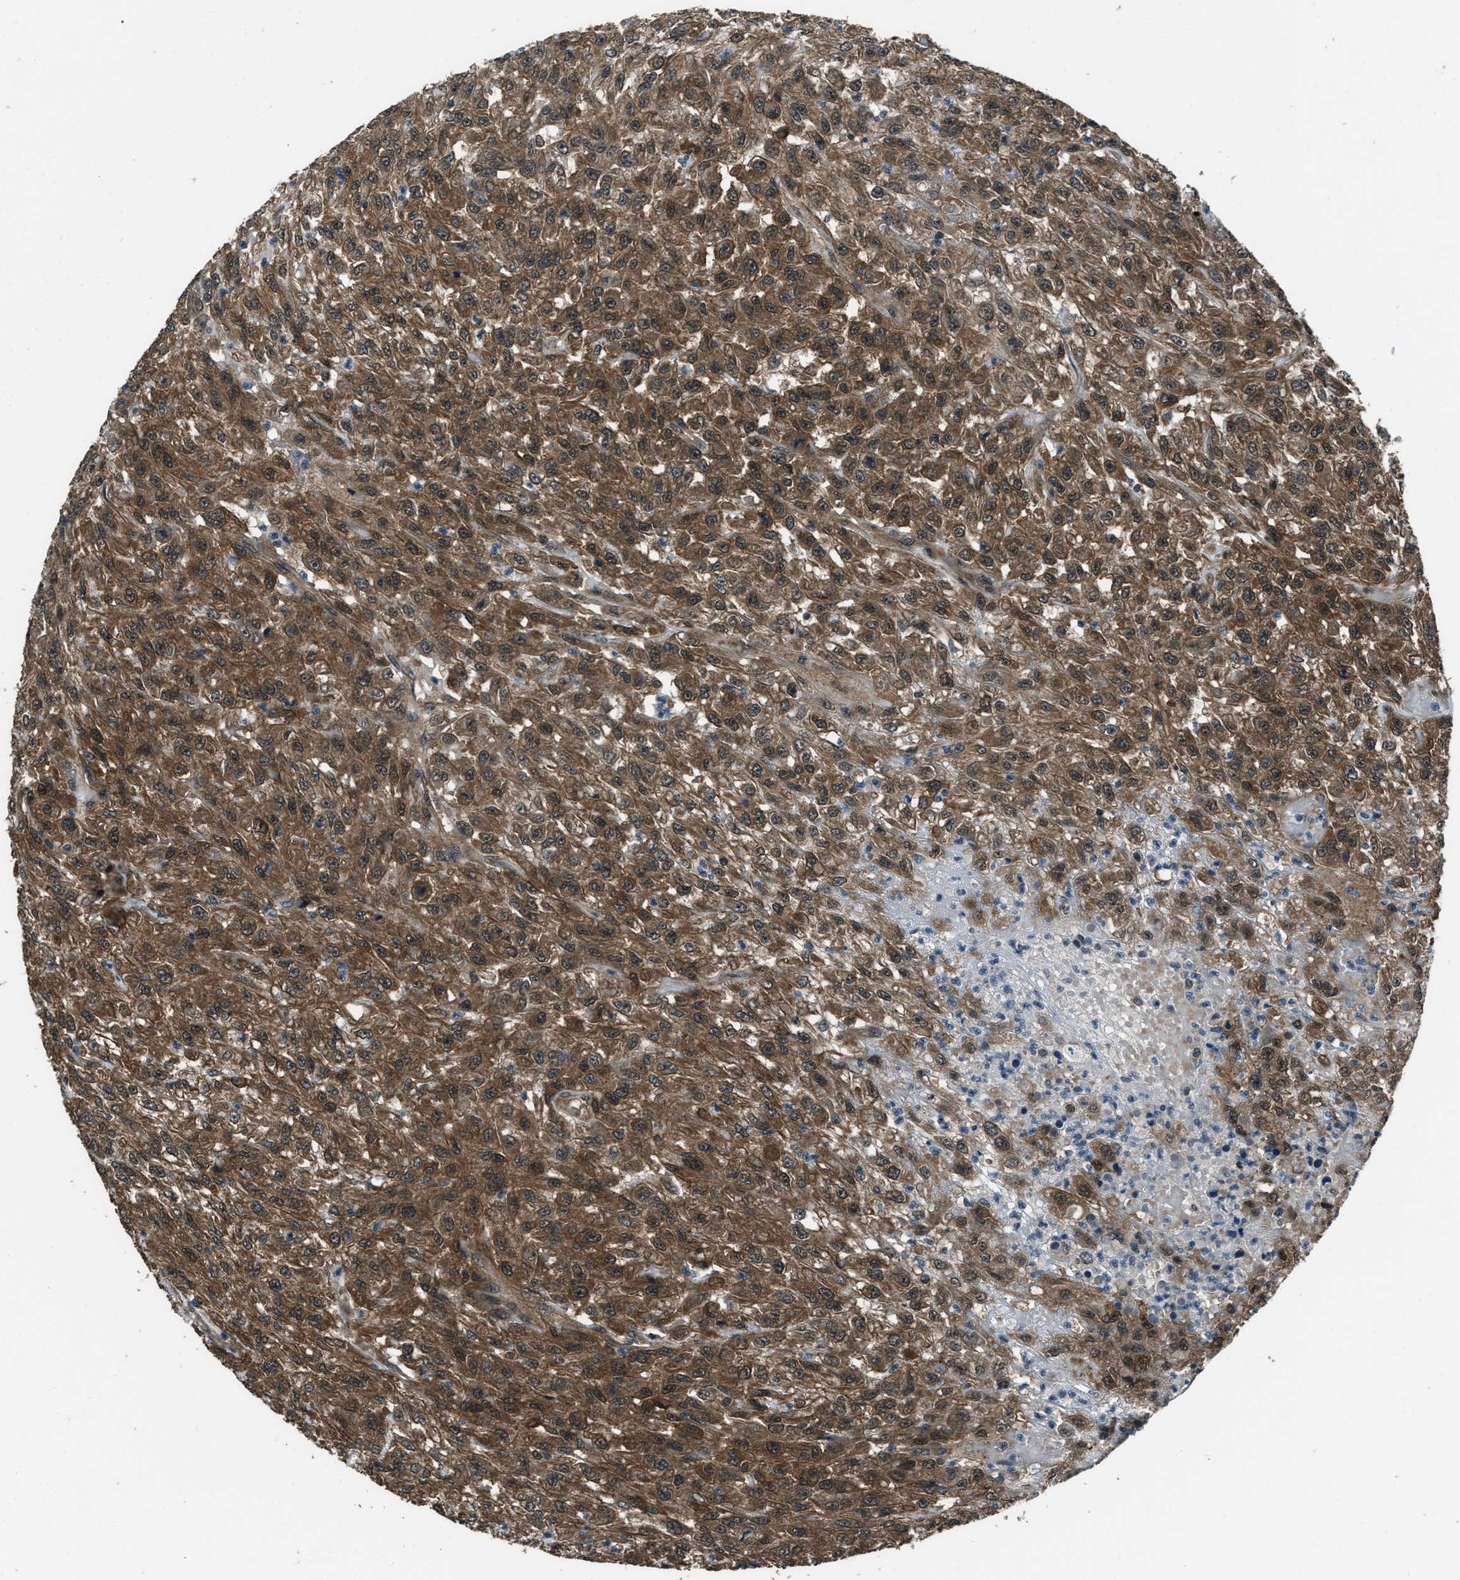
{"staining": {"intensity": "moderate", "quantity": ">75%", "location": "cytoplasmic/membranous"}, "tissue": "urothelial cancer", "cell_type": "Tumor cells", "image_type": "cancer", "snomed": [{"axis": "morphology", "description": "Urothelial carcinoma, High grade"}, {"axis": "topography", "description": "Urinary bladder"}], "caption": "High-magnification brightfield microscopy of urothelial cancer stained with DAB (brown) and counterstained with hematoxylin (blue). tumor cells exhibit moderate cytoplasmic/membranous staining is appreciated in about>75% of cells.", "gene": "NUDCD3", "patient": {"sex": "male", "age": 46}}